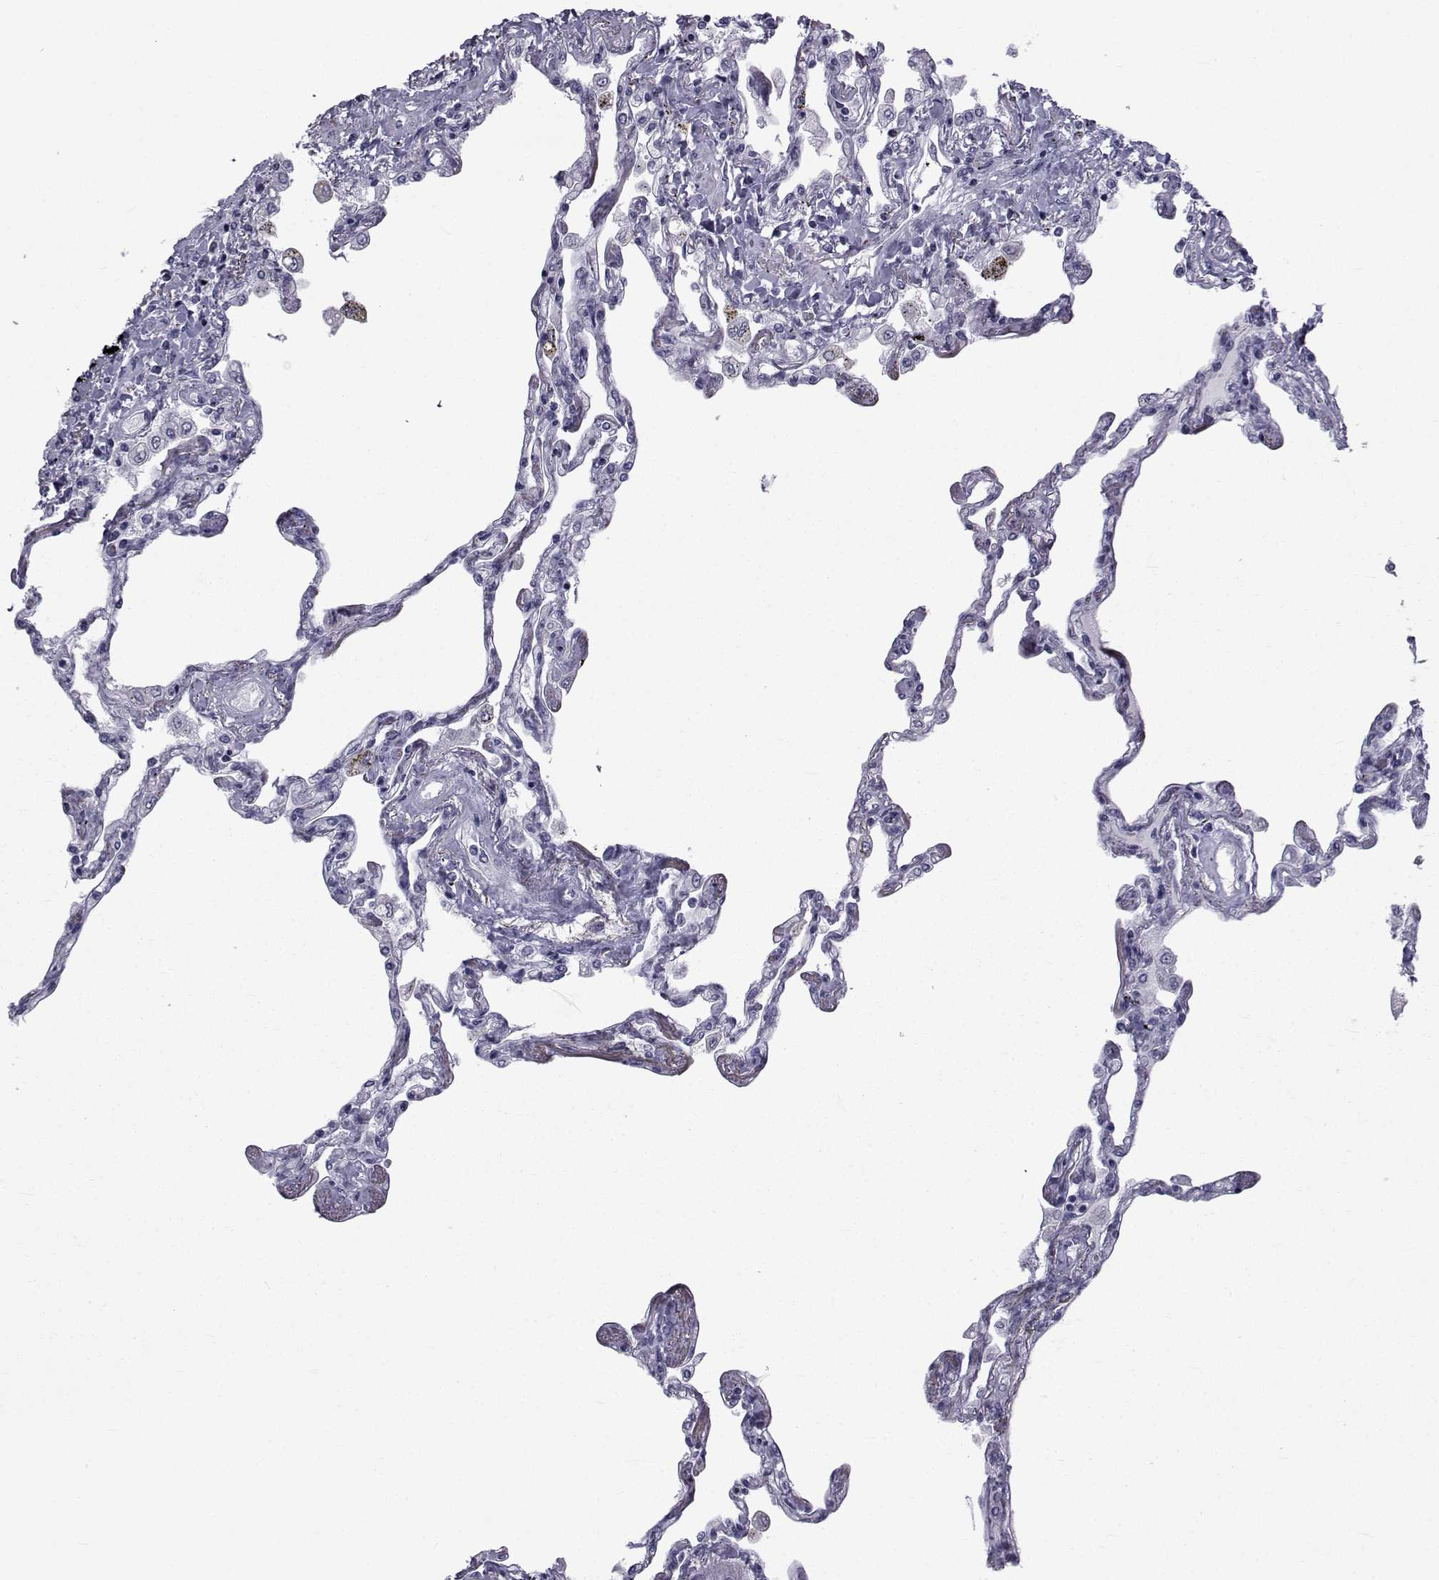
{"staining": {"intensity": "negative", "quantity": "none", "location": "none"}, "tissue": "lung", "cell_type": "Alveolar cells", "image_type": "normal", "snomed": [{"axis": "morphology", "description": "Normal tissue, NOS"}, {"axis": "morphology", "description": "Adenocarcinoma, NOS"}, {"axis": "topography", "description": "Cartilage tissue"}, {"axis": "topography", "description": "Lung"}], "caption": "Alveolar cells are negative for protein expression in normal human lung. (DAB (3,3'-diaminobenzidine) immunohistochemistry with hematoxylin counter stain).", "gene": "FDXR", "patient": {"sex": "female", "age": 67}}